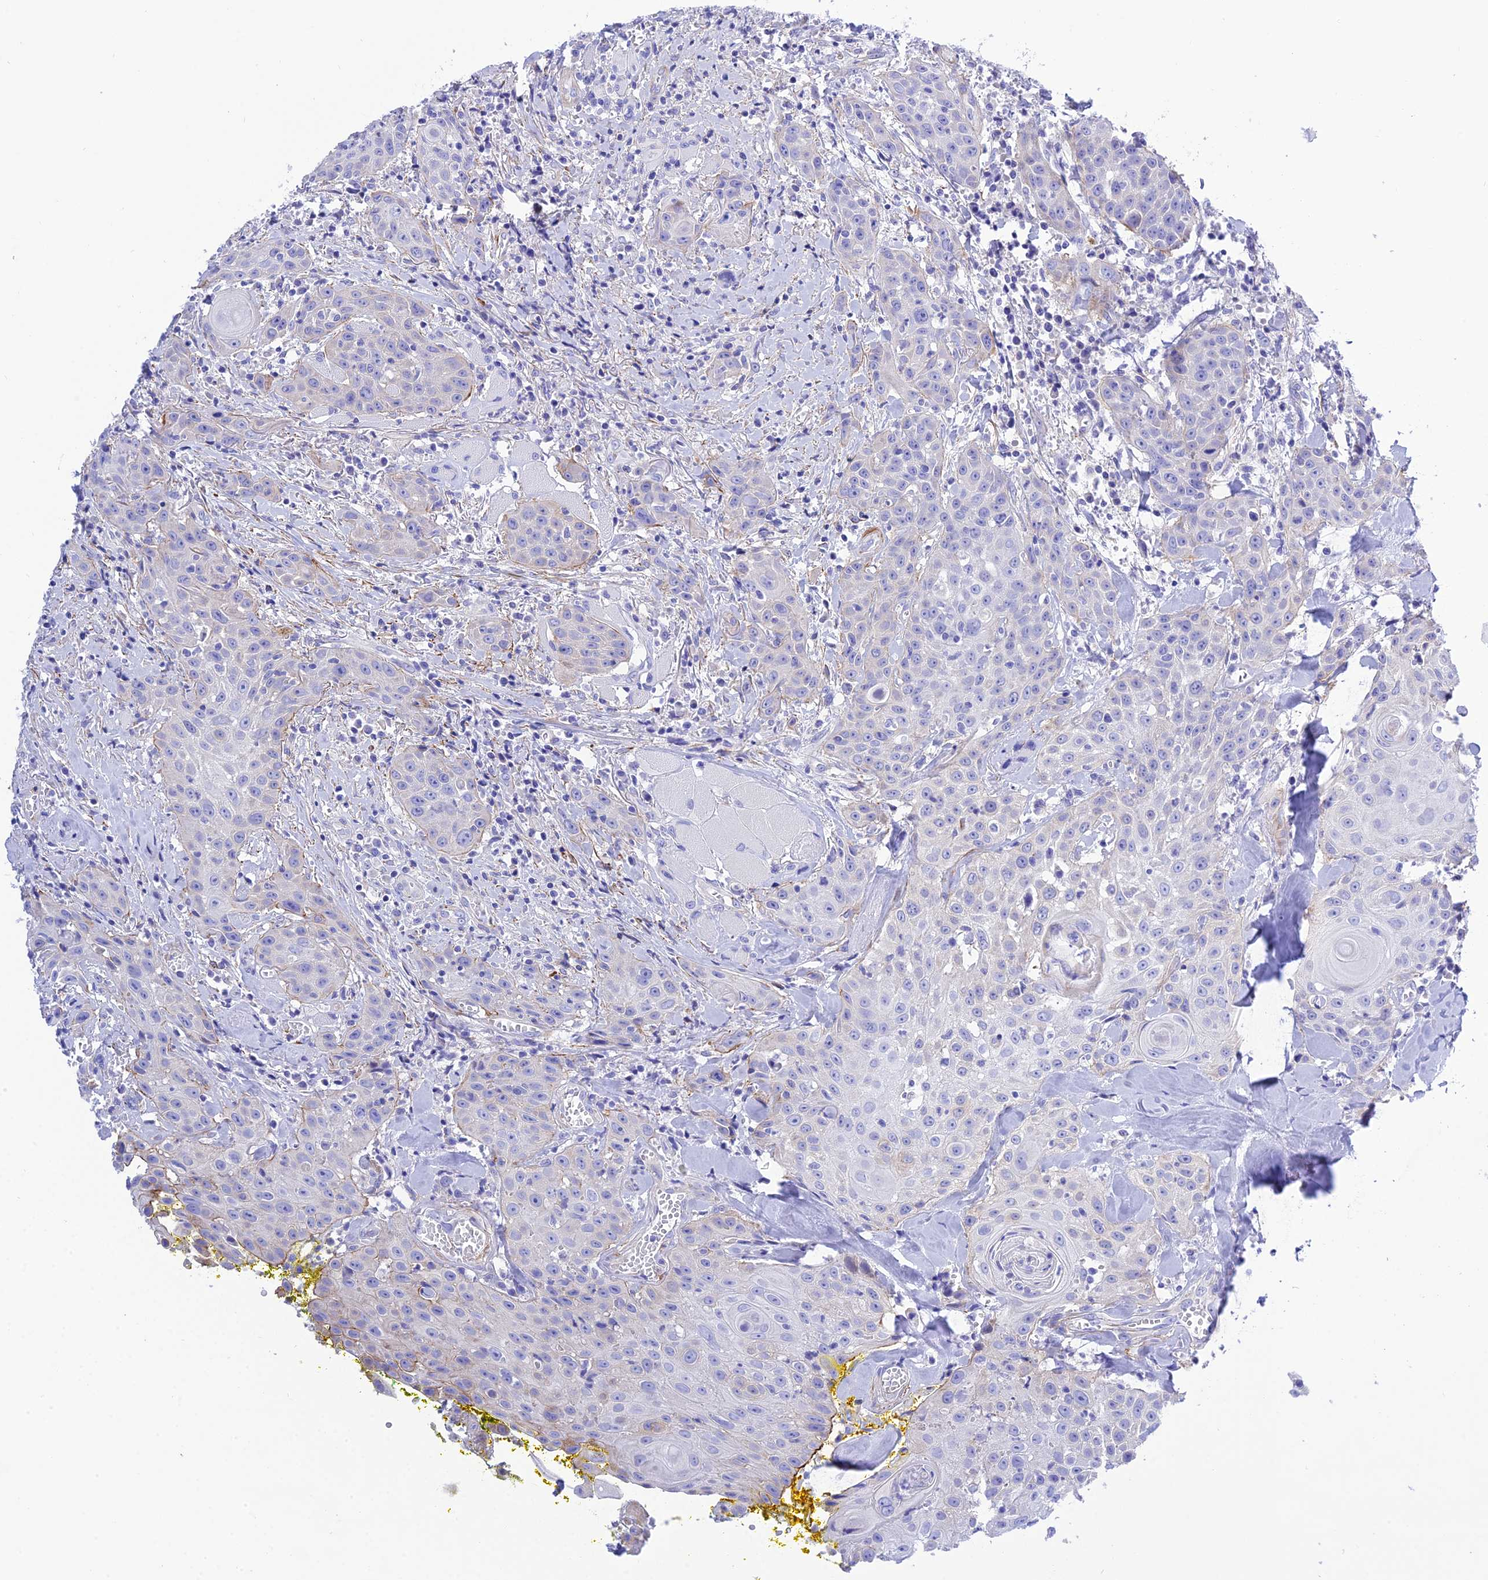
{"staining": {"intensity": "negative", "quantity": "none", "location": "none"}, "tissue": "head and neck cancer", "cell_type": "Tumor cells", "image_type": "cancer", "snomed": [{"axis": "morphology", "description": "Squamous cell carcinoma, NOS"}, {"axis": "topography", "description": "Oral tissue"}, {"axis": "topography", "description": "Head-Neck"}], "caption": "IHC of human head and neck cancer displays no staining in tumor cells.", "gene": "FRA10AC1", "patient": {"sex": "female", "age": 82}}